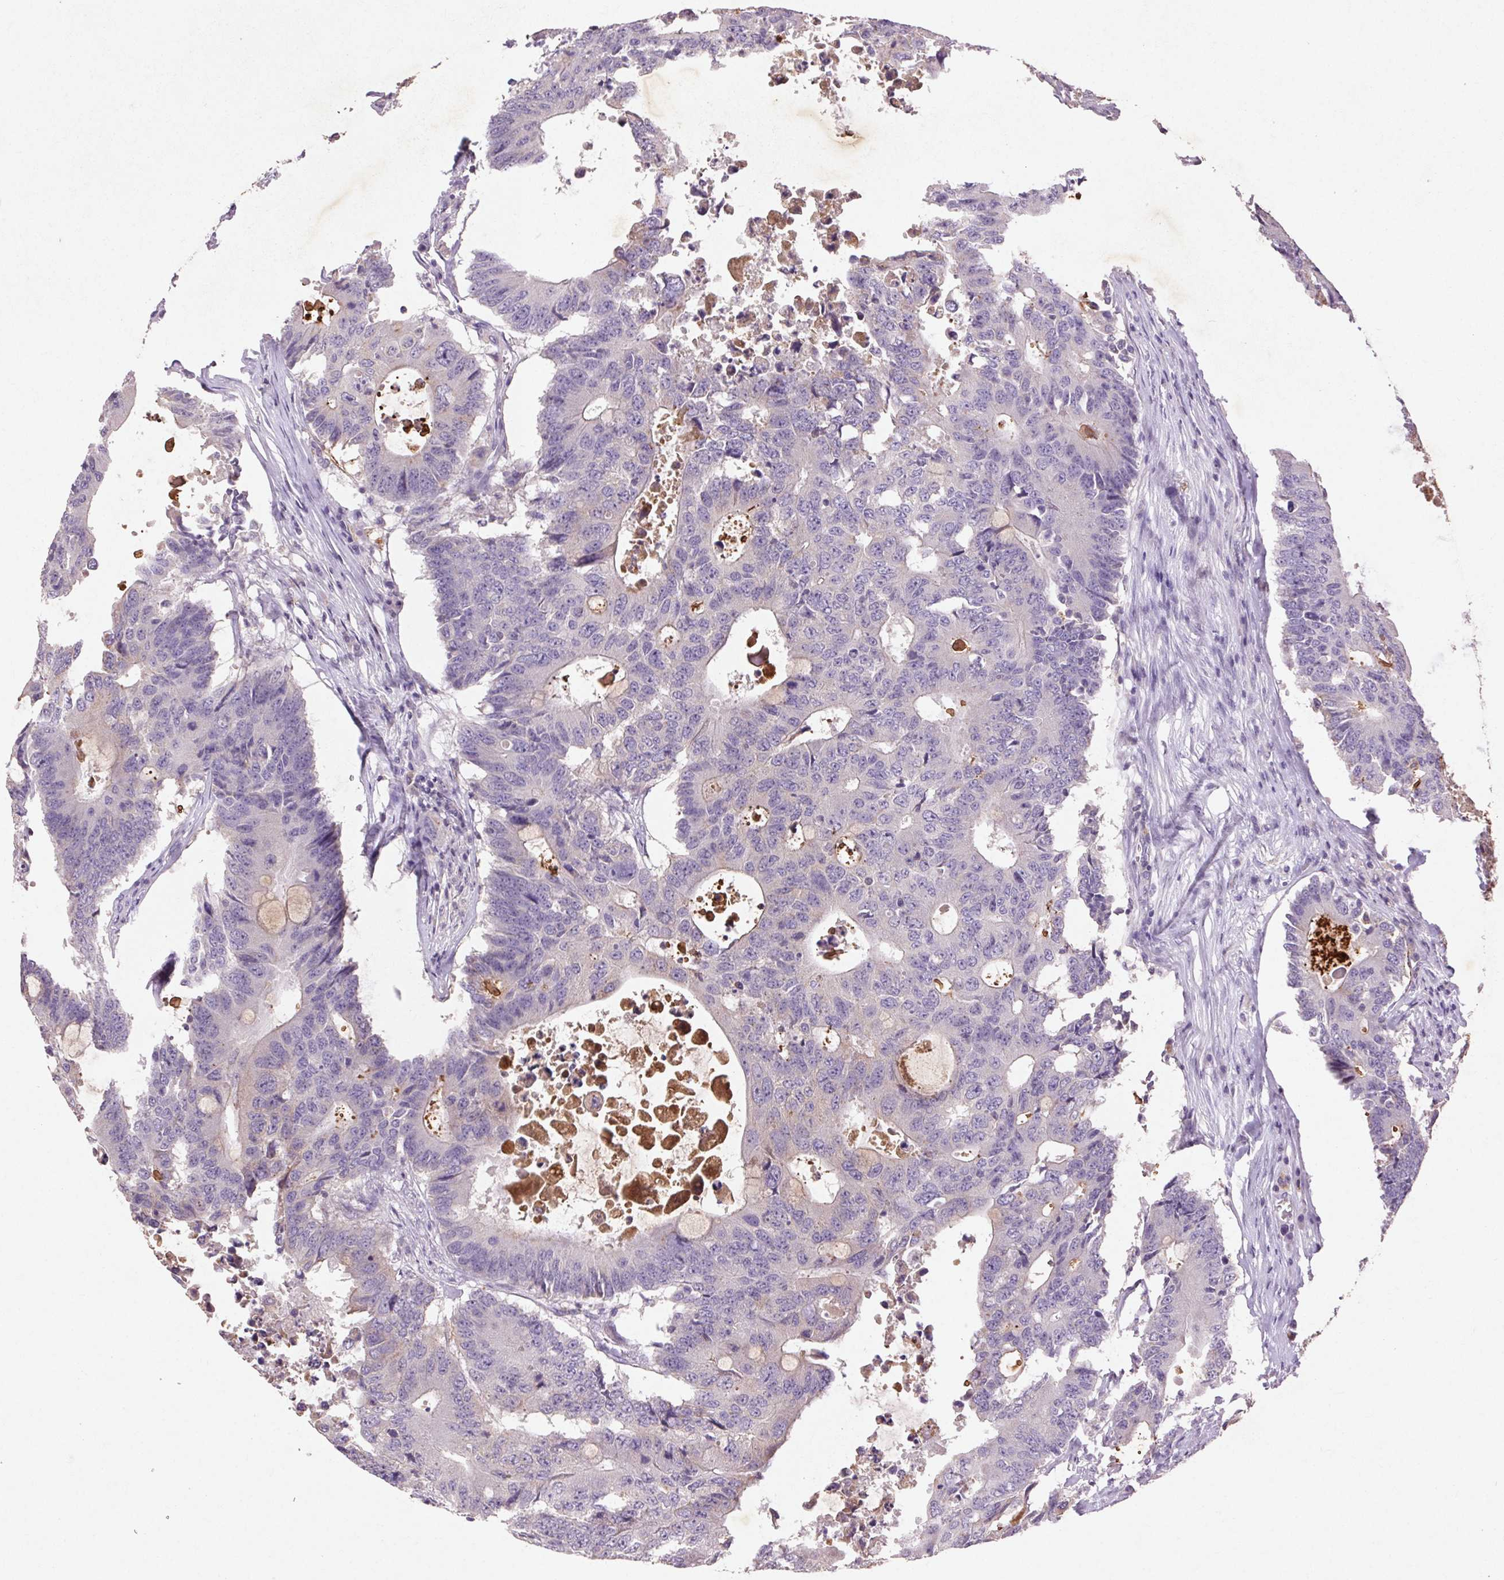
{"staining": {"intensity": "negative", "quantity": "none", "location": "none"}, "tissue": "colorectal cancer", "cell_type": "Tumor cells", "image_type": "cancer", "snomed": [{"axis": "morphology", "description": "Adenocarcinoma, NOS"}, {"axis": "topography", "description": "Colon"}], "caption": "Colorectal adenocarcinoma was stained to show a protein in brown. There is no significant expression in tumor cells.", "gene": "FNDC7", "patient": {"sex": "male", "age": 71}}